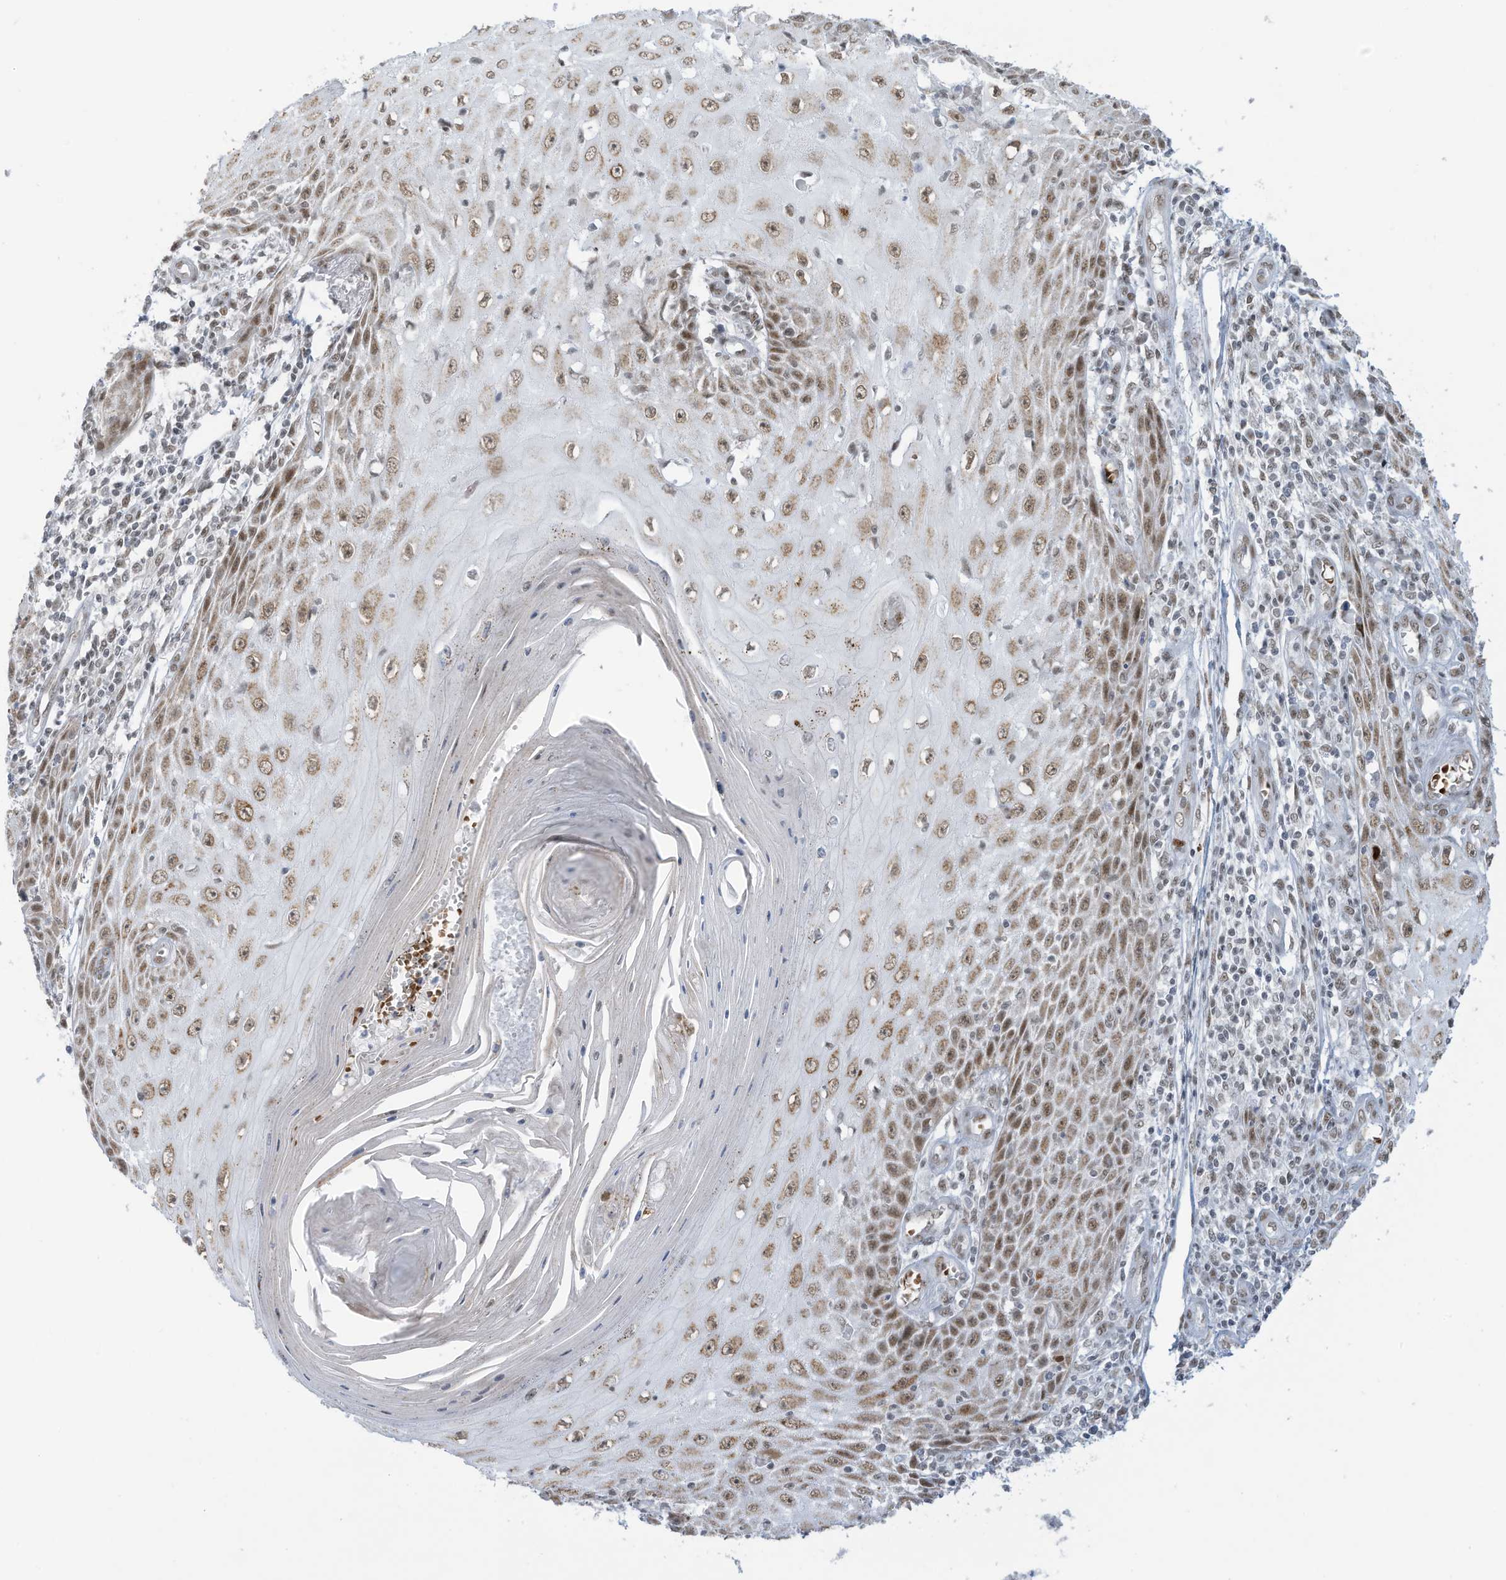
{"staining": {"intensity": "moderate", "quantity": ">75%", "location": "nuclear"}, "tissue": "skin cancer", "cell_type": "Tumor cells", "image_type": "cancer", "snomed": [{"axis": "morphology", "description": "Squamous cell carcinoma, NOS"}, {"axis": "topography", "description": "Skin"}], "caption": "Approximately >75% of tumor cells in human squamous cell carcinoma (skin) show moderate nuclear protein expression as visualized by brown immunohistochemical staining.", "gene": "ECT2L", "patient": {"sex": "female", "age": 73}}